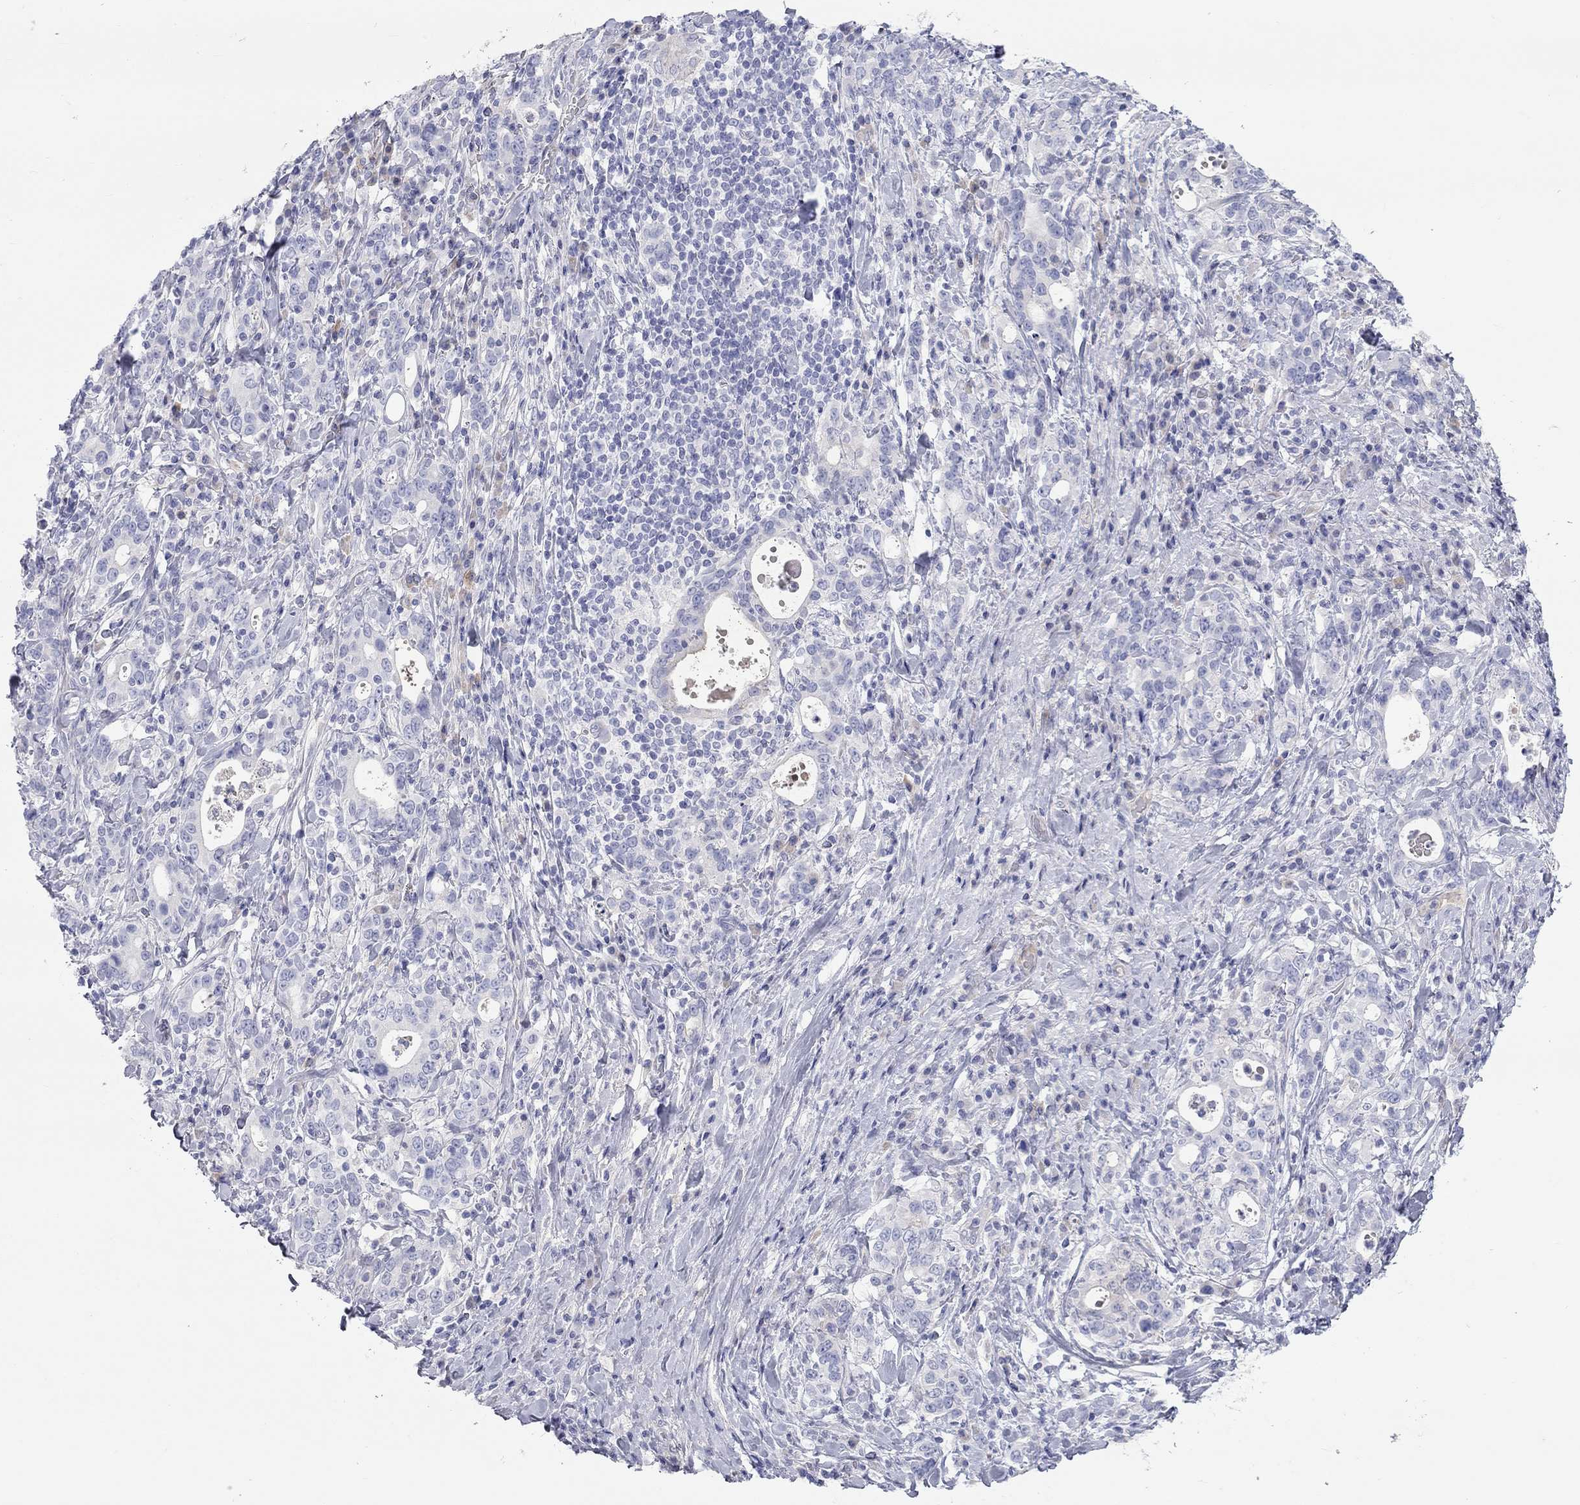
{"staining": {"intensity": "negative", "quantity": "none", "location": "none"}, "tissue": "stomach cancer", "cell_type": "Tumor cells", "image_type": "cancer", "snomed": [{"axis": "morphology", "description": "Adenocarcinoma, NOS"}, {"axis": "topography", "description": "Stomach"}], "caption": "IHC of stomach cancer (adenocarcinoma) displays no positivity in tumor cells. (DAB (3,3'-diaminobenzidine) immunohistochemistry (IHC) visualized using brightfield microscopy, high magnification).", "gene": "ST7L", "patient": {"sex": "male", "age": 79}}